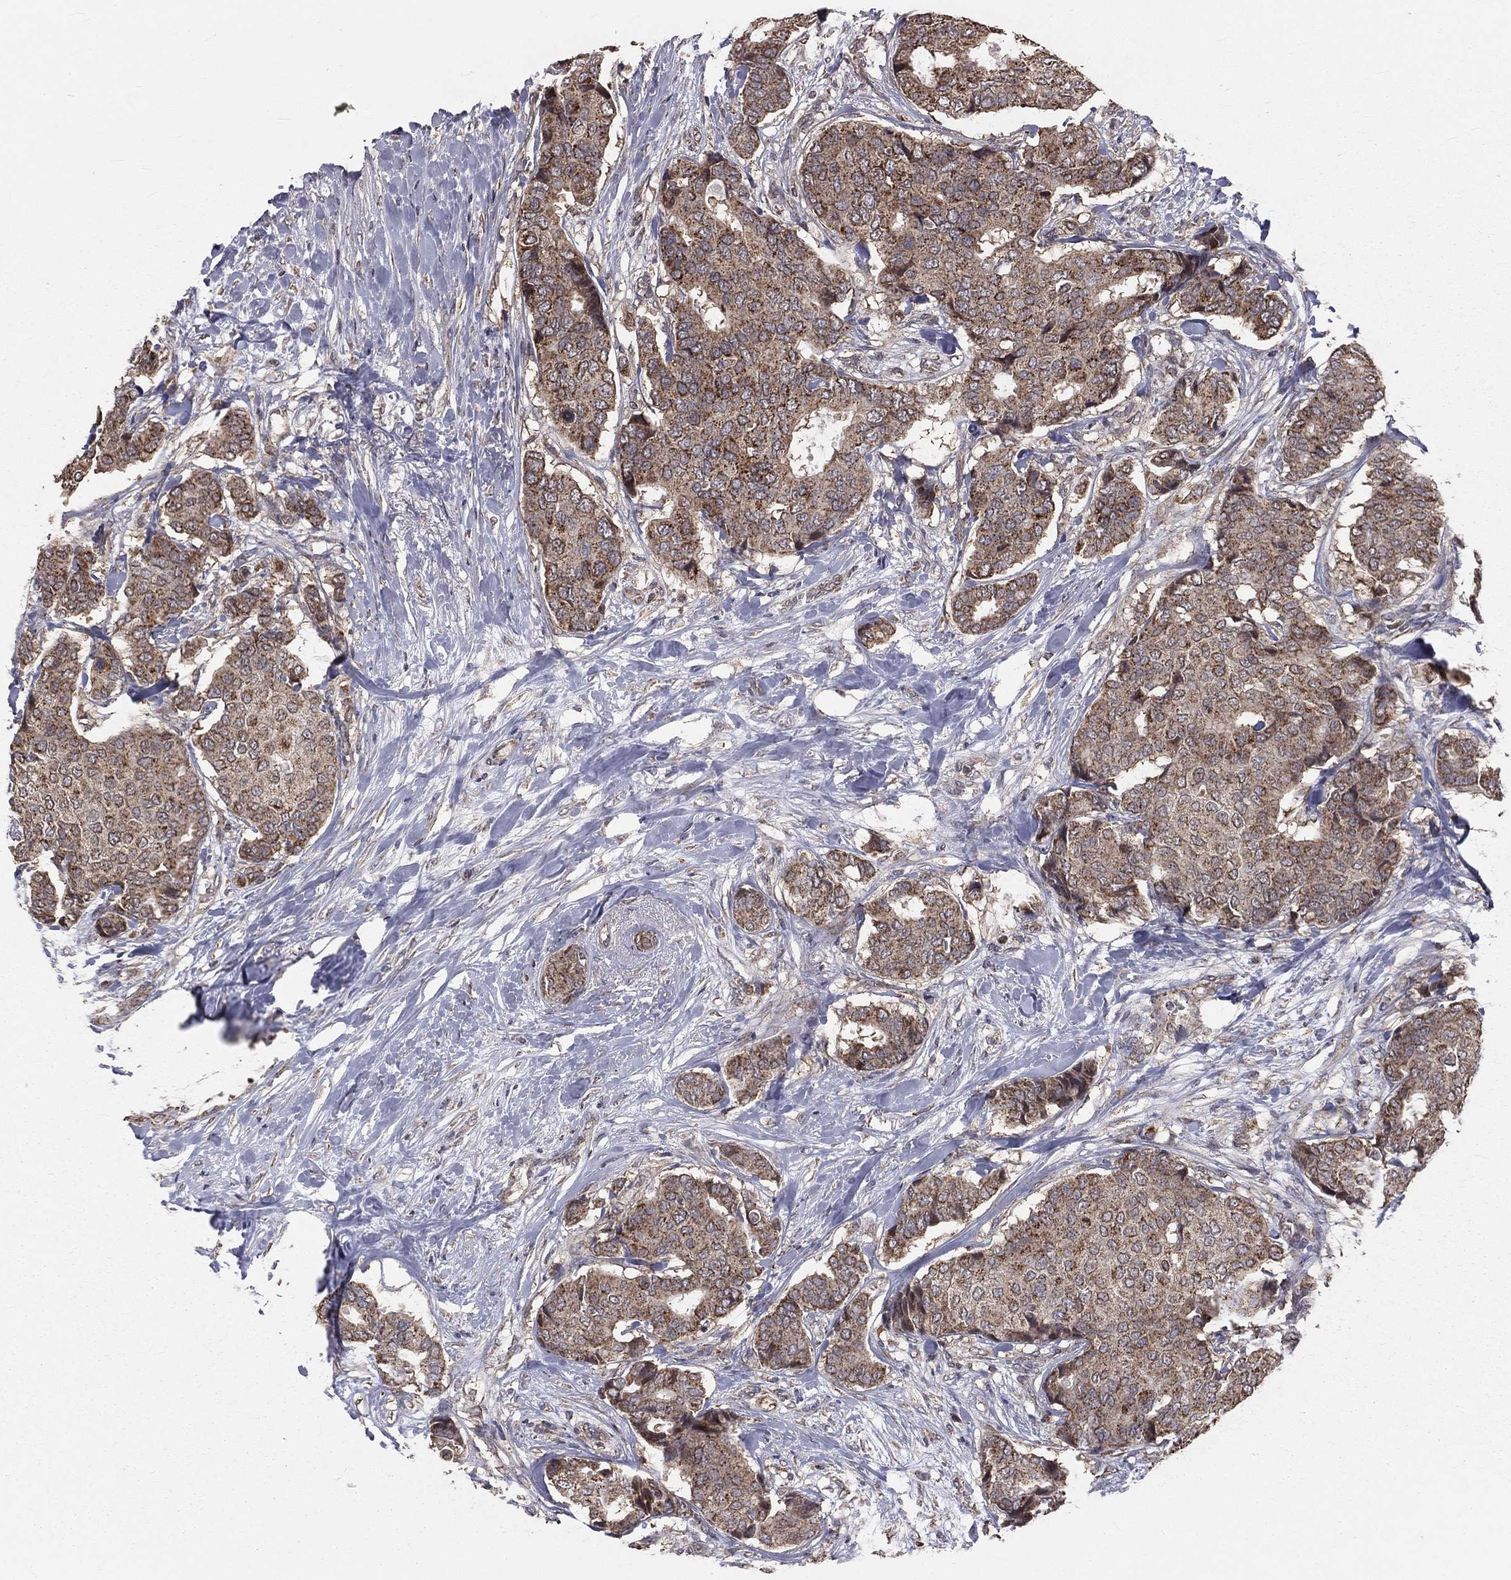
{"staining": {"intensity": "moderate", "quantity": ">75%", "location": "cytoplasmic/membranous"}, "tissue": "breast cancer", "cell_type": "Tumor cells", "image_type": "cancer", "snomed": [{"axis": "morphology", "description": "Duct carcinoma"}, {"axis": "topography", "description": "Breast"}], "caption": "Protein expression analysis of invasive ductal carcinoma (breast) exhibits moderate cytoplasmic/membranous expression in about >75% of tumor cells.", "gene": "MRPL46", "patient": {"sex": "female", "age": 75}}